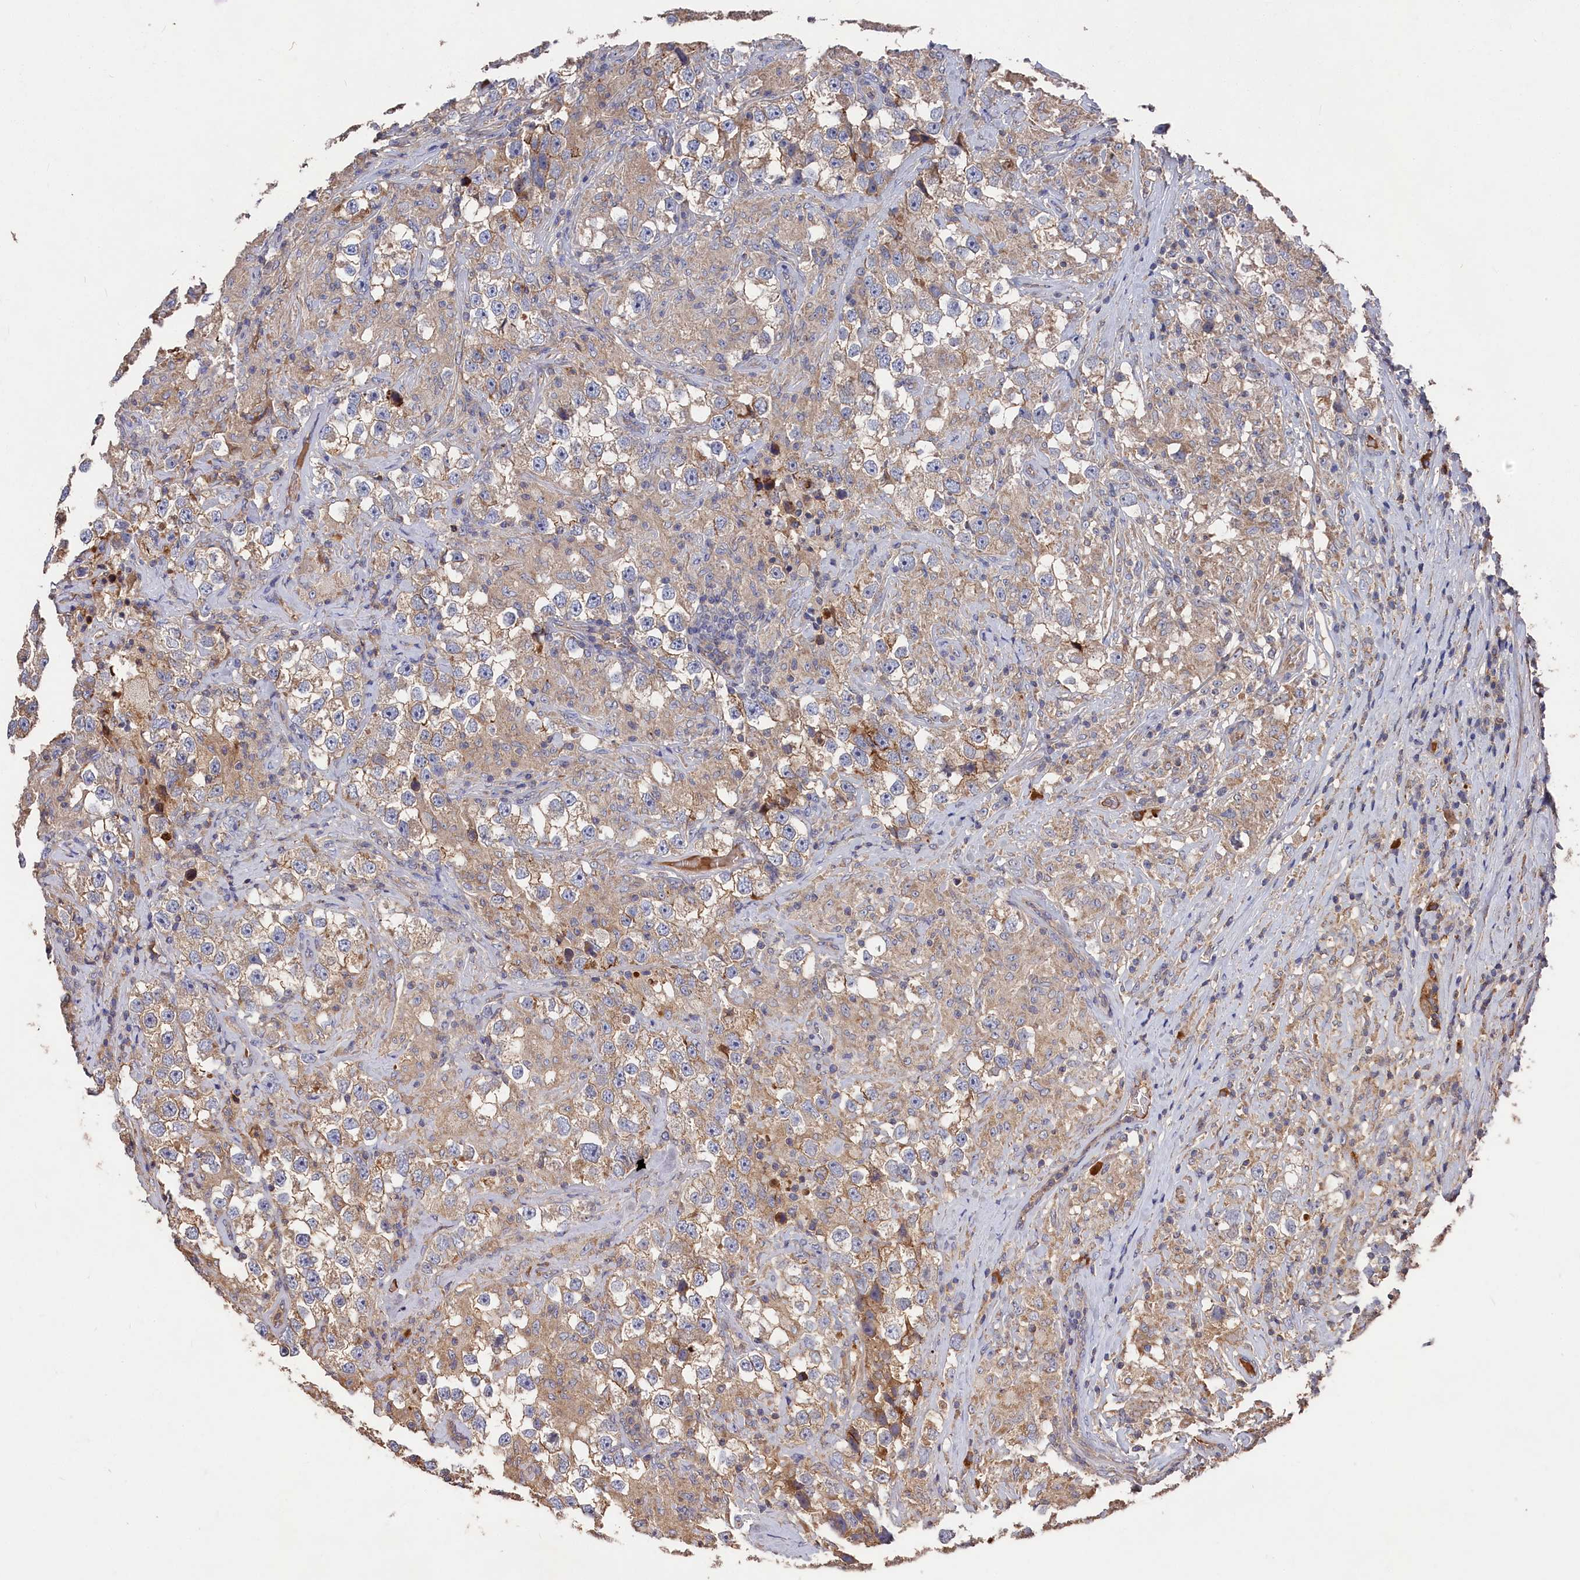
{"staining": {"intensity": "weak", "quantity": ">75%", "location": "cytoplasmic/membranous"}, "tissue": "testis cancer", "cell_type": "Tumor cells", "image_type": "cancer", "snomed": [{"axis": "morphology", "description": "Seminoma, NOS"}, {"axis": "topography", "description": "Testis"}], "caption": "A photomicrograph of human testis cancer stained for a protein shows weak cytoplasmic/membranous brown staining in tumor cells.", "gene": "DHRS11", "patient": {"sex": "male", "age": 46}}